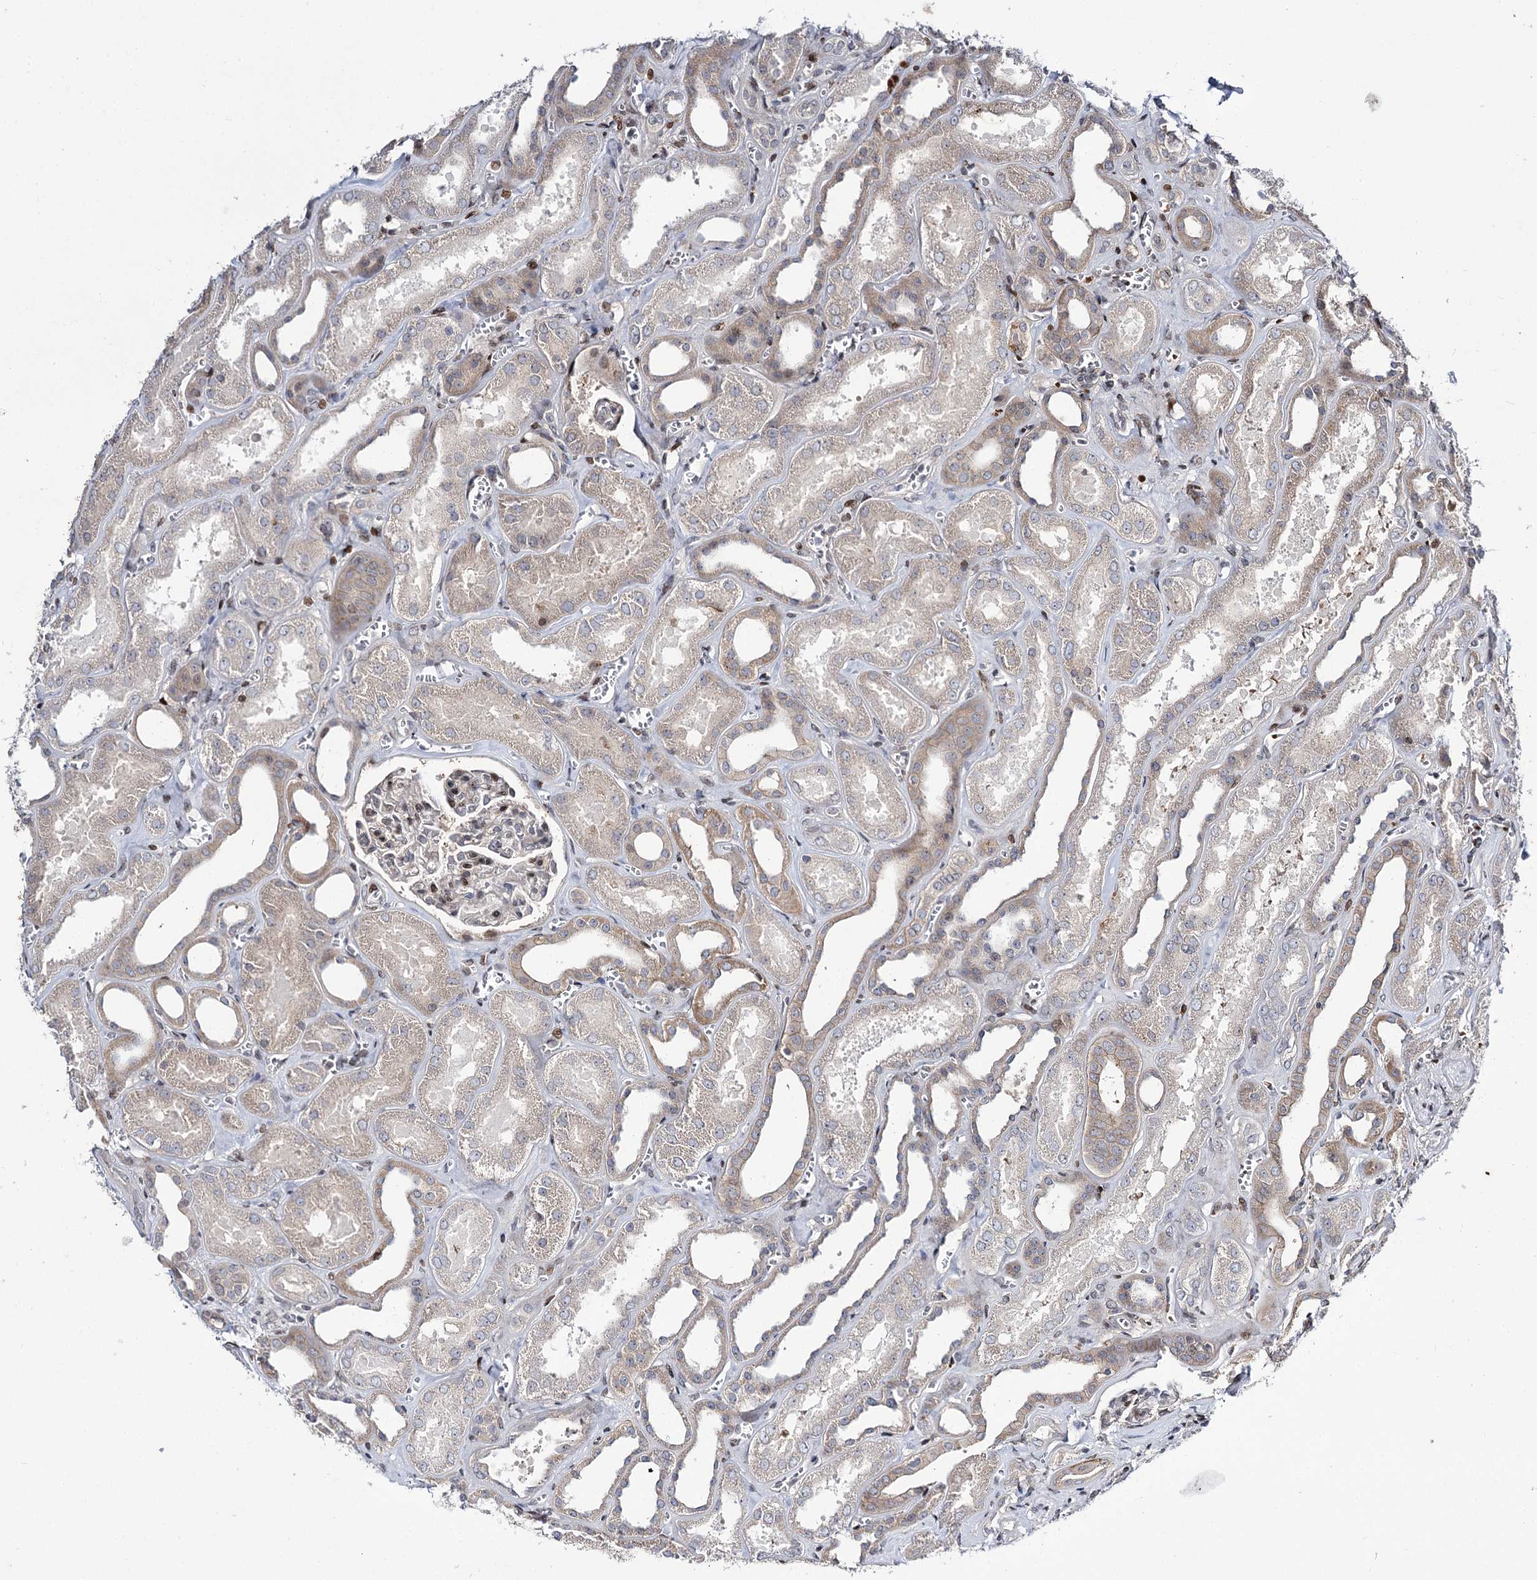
{"staining": {"intensity": "strong", "quantity": "25%-75%", "location": "nuclear"}, "tissue": "kidney", "cell_type": "Cells in glomeruli", "image_type": "normal", "snomed": [{"axis": "morphology", "description": "Normal tissue, NOS"}, {"axis": "morphology", "description": "Adenocarcinoma, NOS"}, {"axis": "topography", "description": "Kidney"}], "caption": "A high-resolution histopathology image shows immunohistochemistry staining of benign kidney, which exhibits strong nuclear expression in approximately 25%-75% of cells in glomeruli. The staining was performed using DAB (3,3'-diaminobenzidine), with brown indicating positive protein expression. Nuclei are stained blue with hematoxylin.", "gene": "ITFG2", "patient": {"sex": "female", "age": 68}}